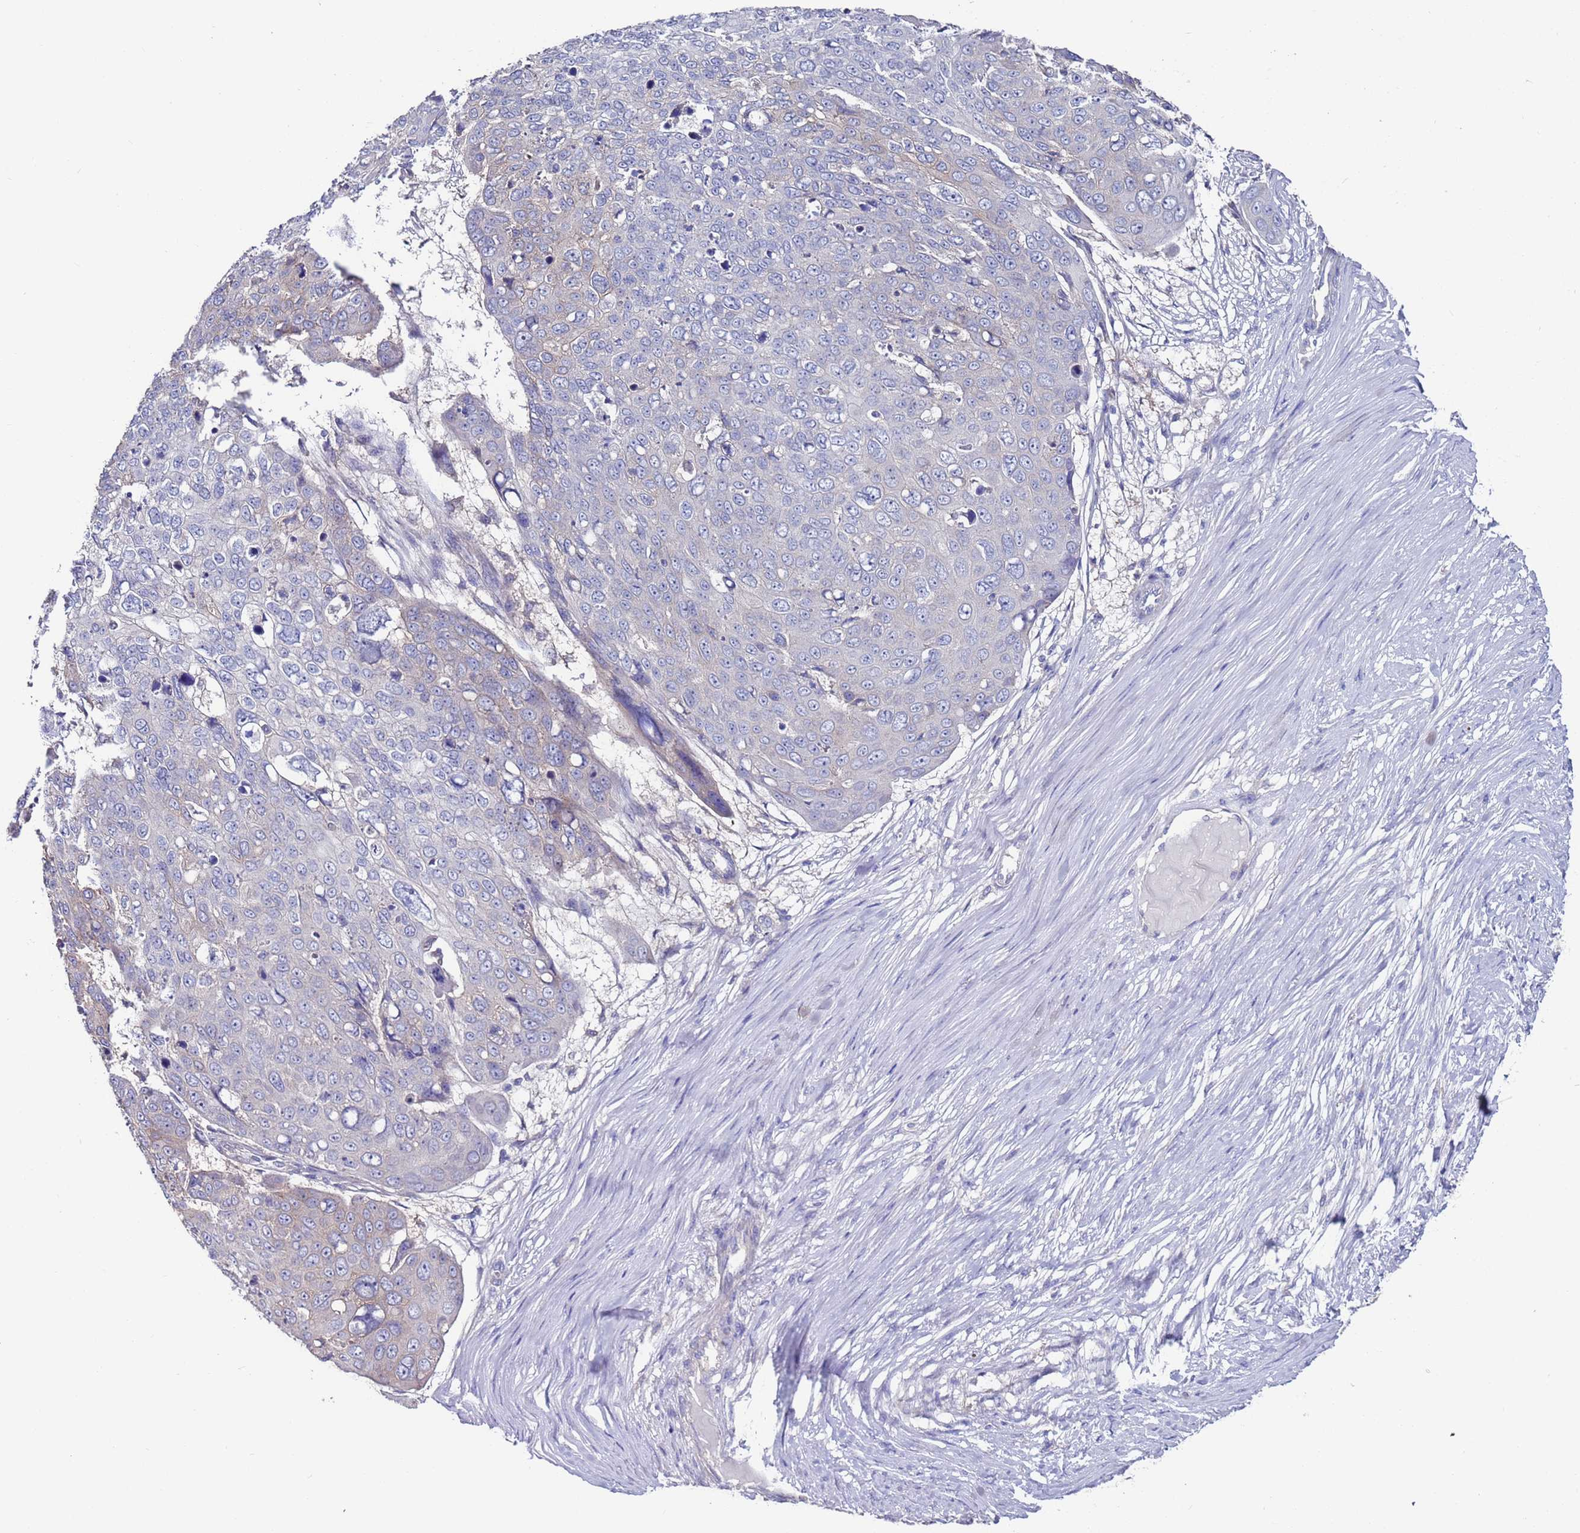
{"staining": {"intensity": "negative", "quantity": "none", "location": "none"}, "tissue": "skin cancer", "cell_type": "Tumor cells", "image_type": "cancer", "snomed": [{"axis": "morphology", "description": "Squamous cell carcinoma, NOS"}, {"axis": "topography", "description": "Skin"}], "caption": "DAB (3,3'-diaminobenzidine) immunohistochemical staining of skin cancer (squamous cell carcinoma) reveals no significant expression in tumor cells. (Stains: DAB (3,3'-diaminobenzidine) immunohistochemistry with hematoxylin counter stain, Microscopy: brightfield microscopy at high magnification).", "gene": "KRTCAP3", "patient": {"sex": "male", "age": 71}}